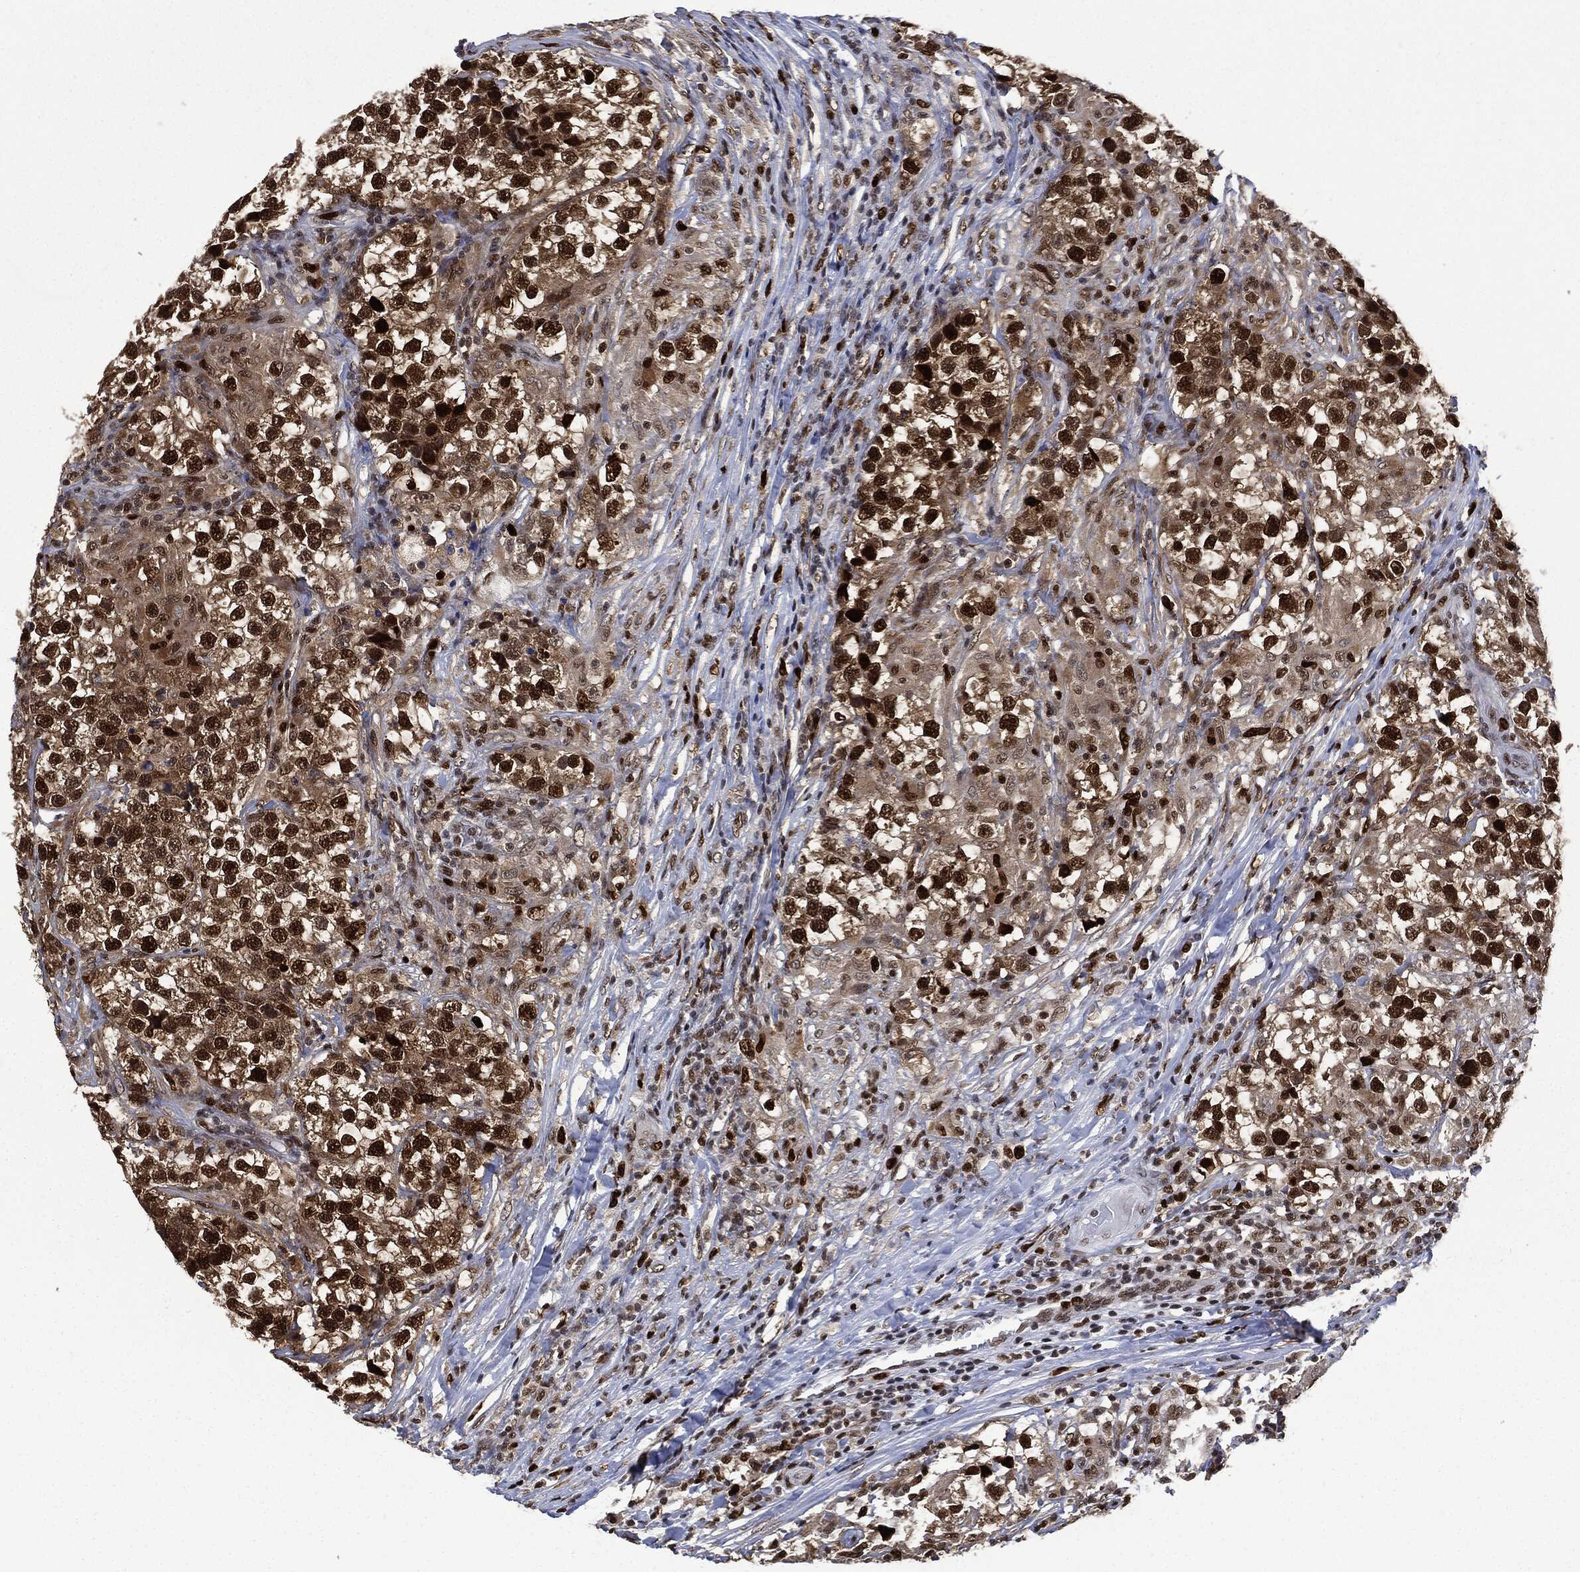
{"staining": {"intensity": "strong", "quantity": ">75%", "location": "nuclear"}, "tissue": "testis cancer", "cell_type": "Tumor cells", "image_type": "cancer", "snomed": [{"axis": "morphology", "description": "Seminoma, NOS"}, {"axis": "topography", "description": "Testis"}], "caption": "High-magnification brightfield microscopy of testis cancer stained with DAB (3,3'-diaminobenzidine) (brown) and counterstained with hematoxylin (blue). tumor cells exhibit strong nuclear positivity is present in about>75% of cells.", "gene": "PCNA", "patient": {"sex": "male", "age": 46}}